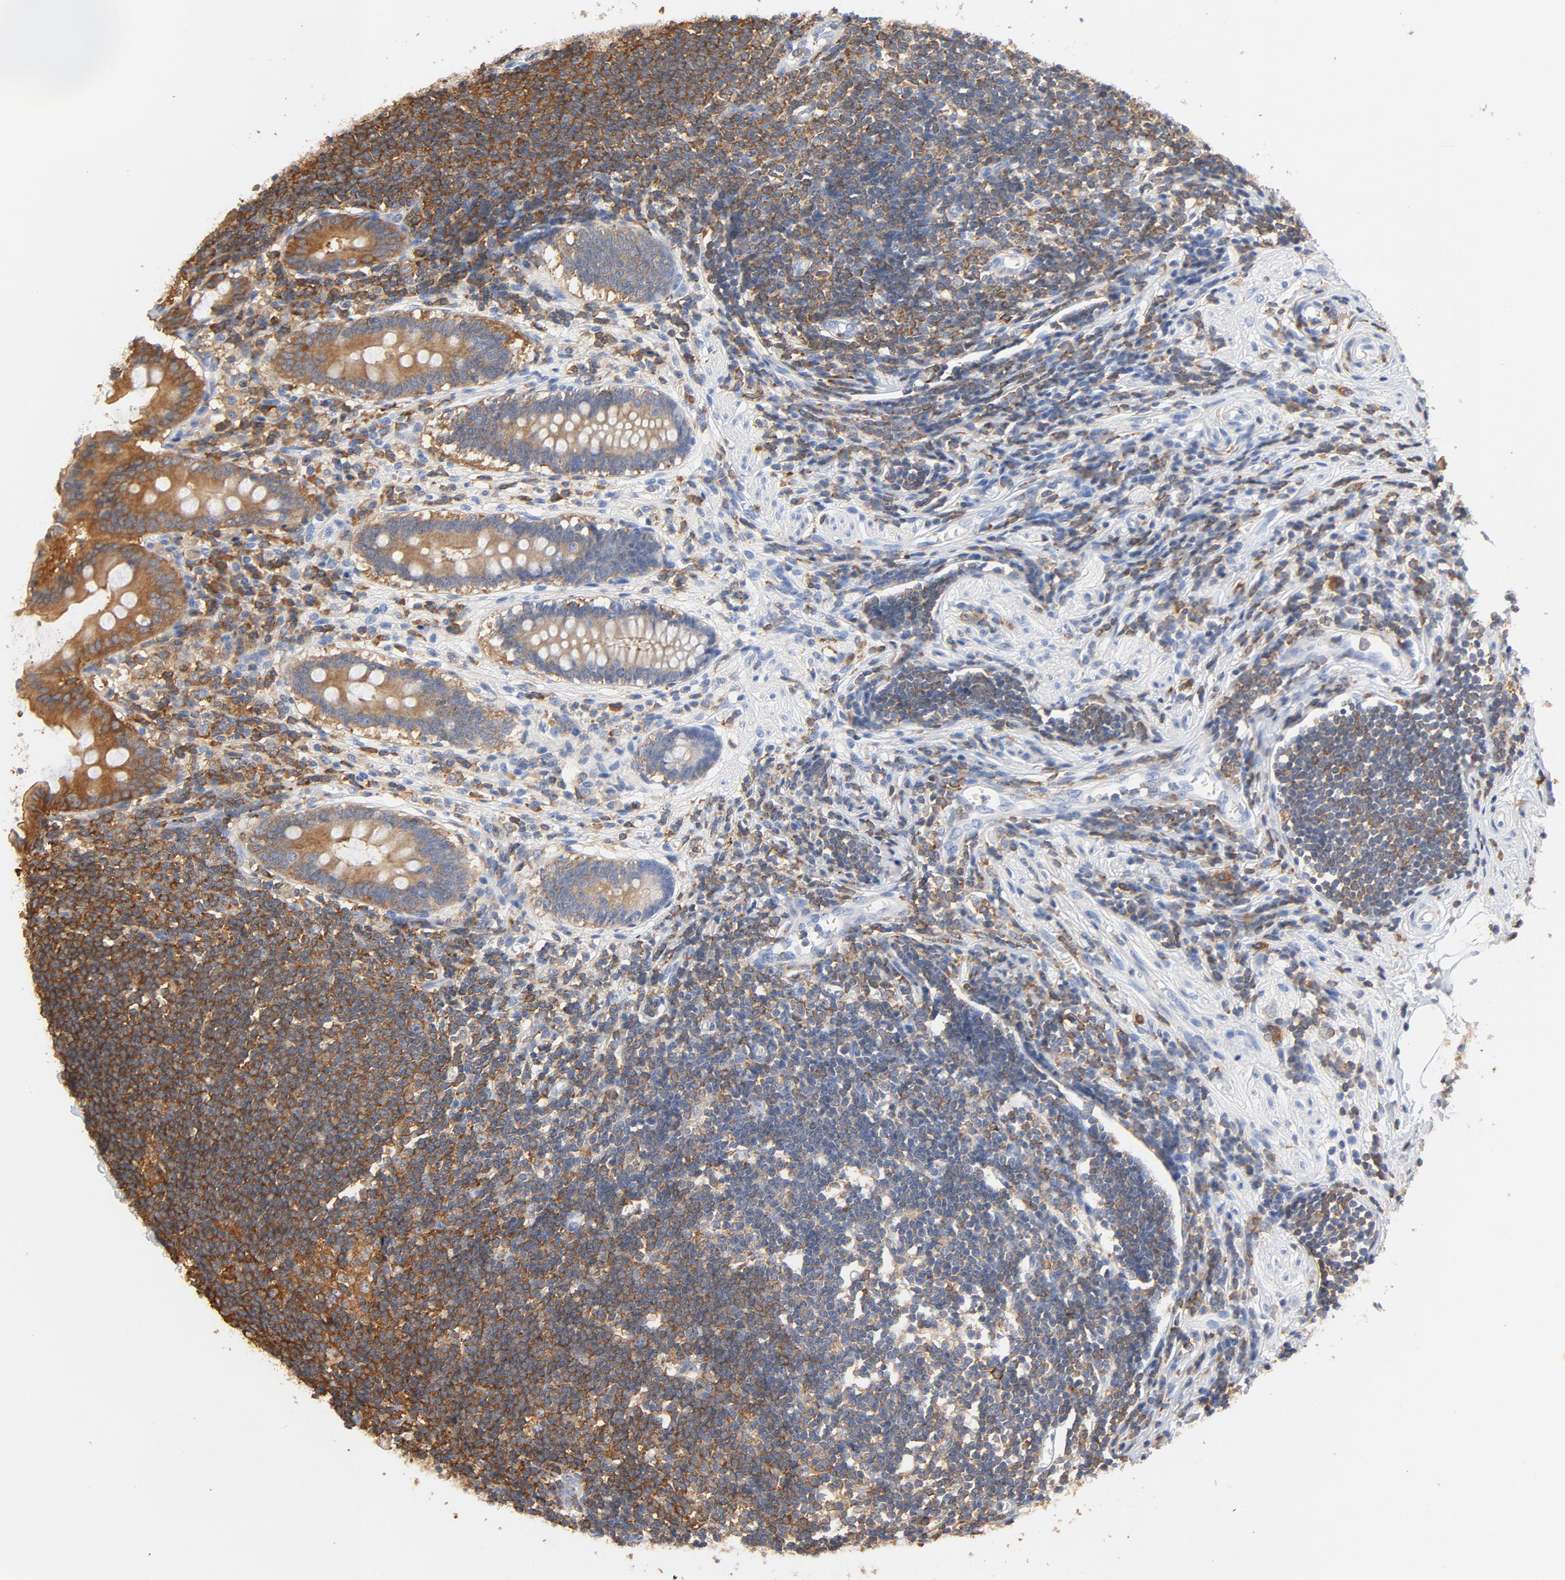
{"staining": {"intensity": "moderate", "quantity": ">75%", "location": "cytoplasmic/membranous"}, "tissue": "appendix", "cell_type": "Glandular cells", "image_type": "normal", "snomed": [{"axis": "morphology", "description": "Normal tissue, NOS"}, {"axis": "topography", "description": "Appendix"}], "caption": "Immunohistochemistry of unremarkable appendix demonstrates medium levels of moderate cytoplasmic/membranous positivity in about >75% of glandular cells. The protein of interest is shown in brown color, while the nuclei are stained blue.", "gene": "EZR", "patient": {"sex": "female", "age": 50}}